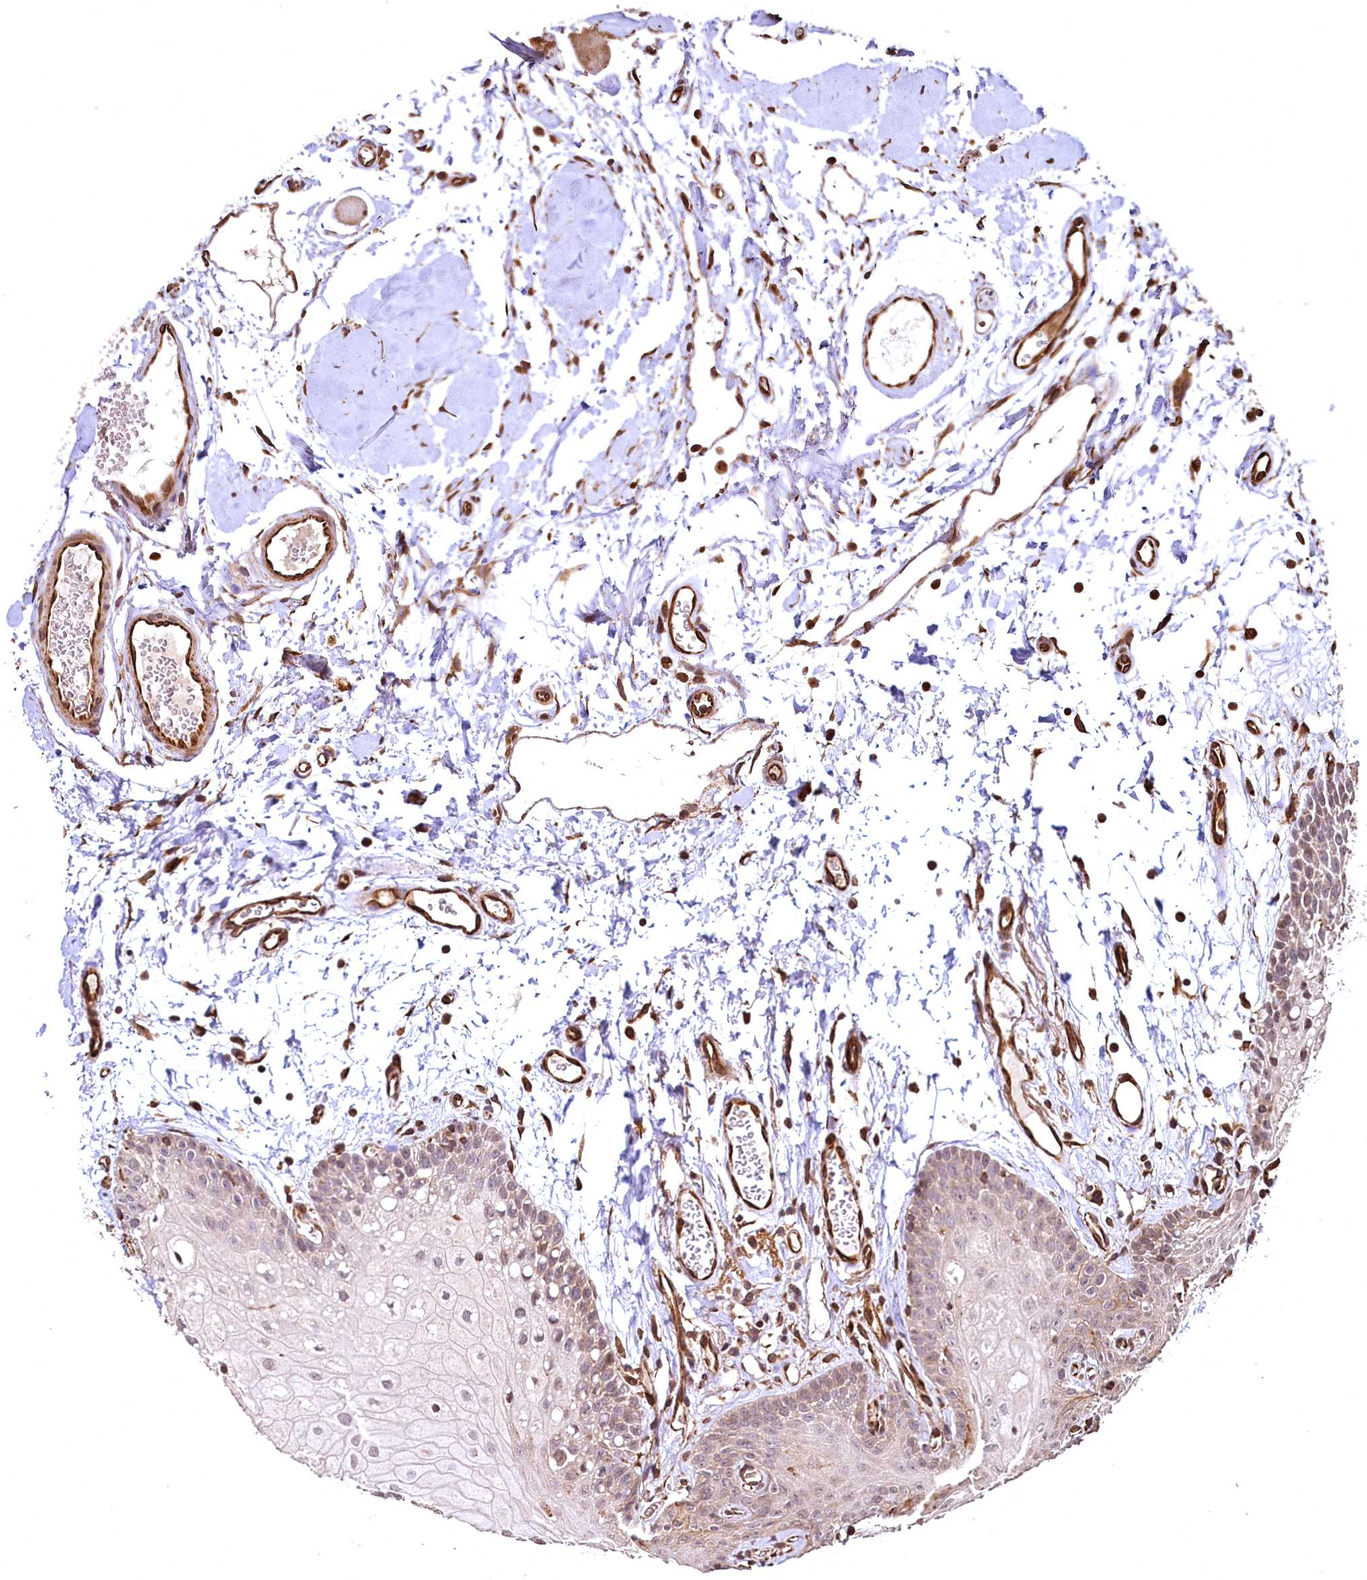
{"staining": {"intensity": "weak", "quantity": "25%-75%", "location": "cytoplasmic/membranous,nuclear"}, "tissue": "oral mucosa", "cell_type": "Squamous epithelial cells", "image_type": "normal", "snomed": [{"axis": "morphology", "description": "Normal tissue, NOS"}, {"axis": "topography", "description": "Oral tissue"}, {"axis": "topography", "description": "Tounge, NOS"}], "caption": "An image of human oral mucosa stained for a protein shows weak cytoplasmic/membranous,nuclear brown staining in squamous epithelial cells.", "gene": "TBCEL", "patient": {"sex": "female", "age": 73}}